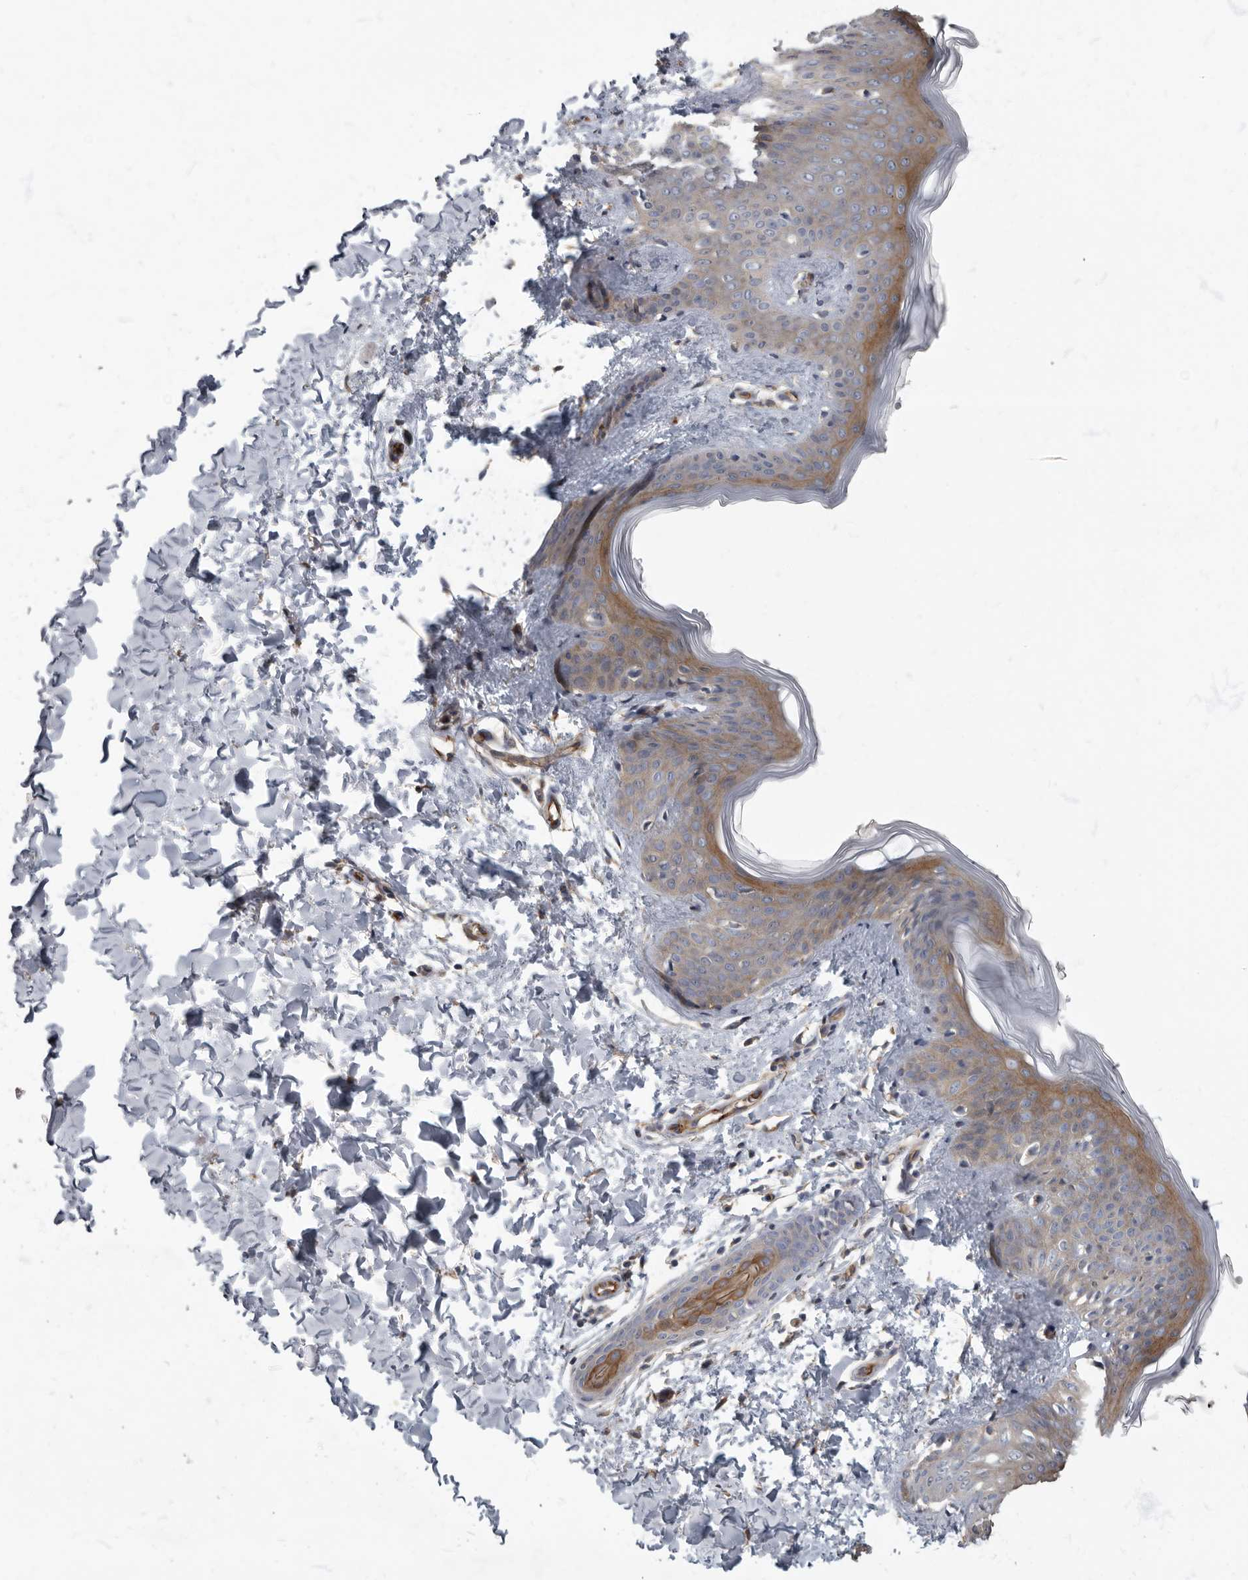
{"staining": {"intensity": "negative", "quantity": "none", "location": "none"}, "tissue": "skin", "cell_type": "Fibroblasts", "image_type": "normal", "snomed": [{"axis": "morphology", "description": "Normal tissue, NOS"}, {"axis": "topography", "description": "Skin"}], "caption": "A micrograph of skin stained for a protein demonstrates no brown staining in fibroblasts. (Immunohistochemistry (ihc), brightfield microscopy, high magnification).", "gene": "PDK1", "patient": {"sex": "female", "age": 17}}